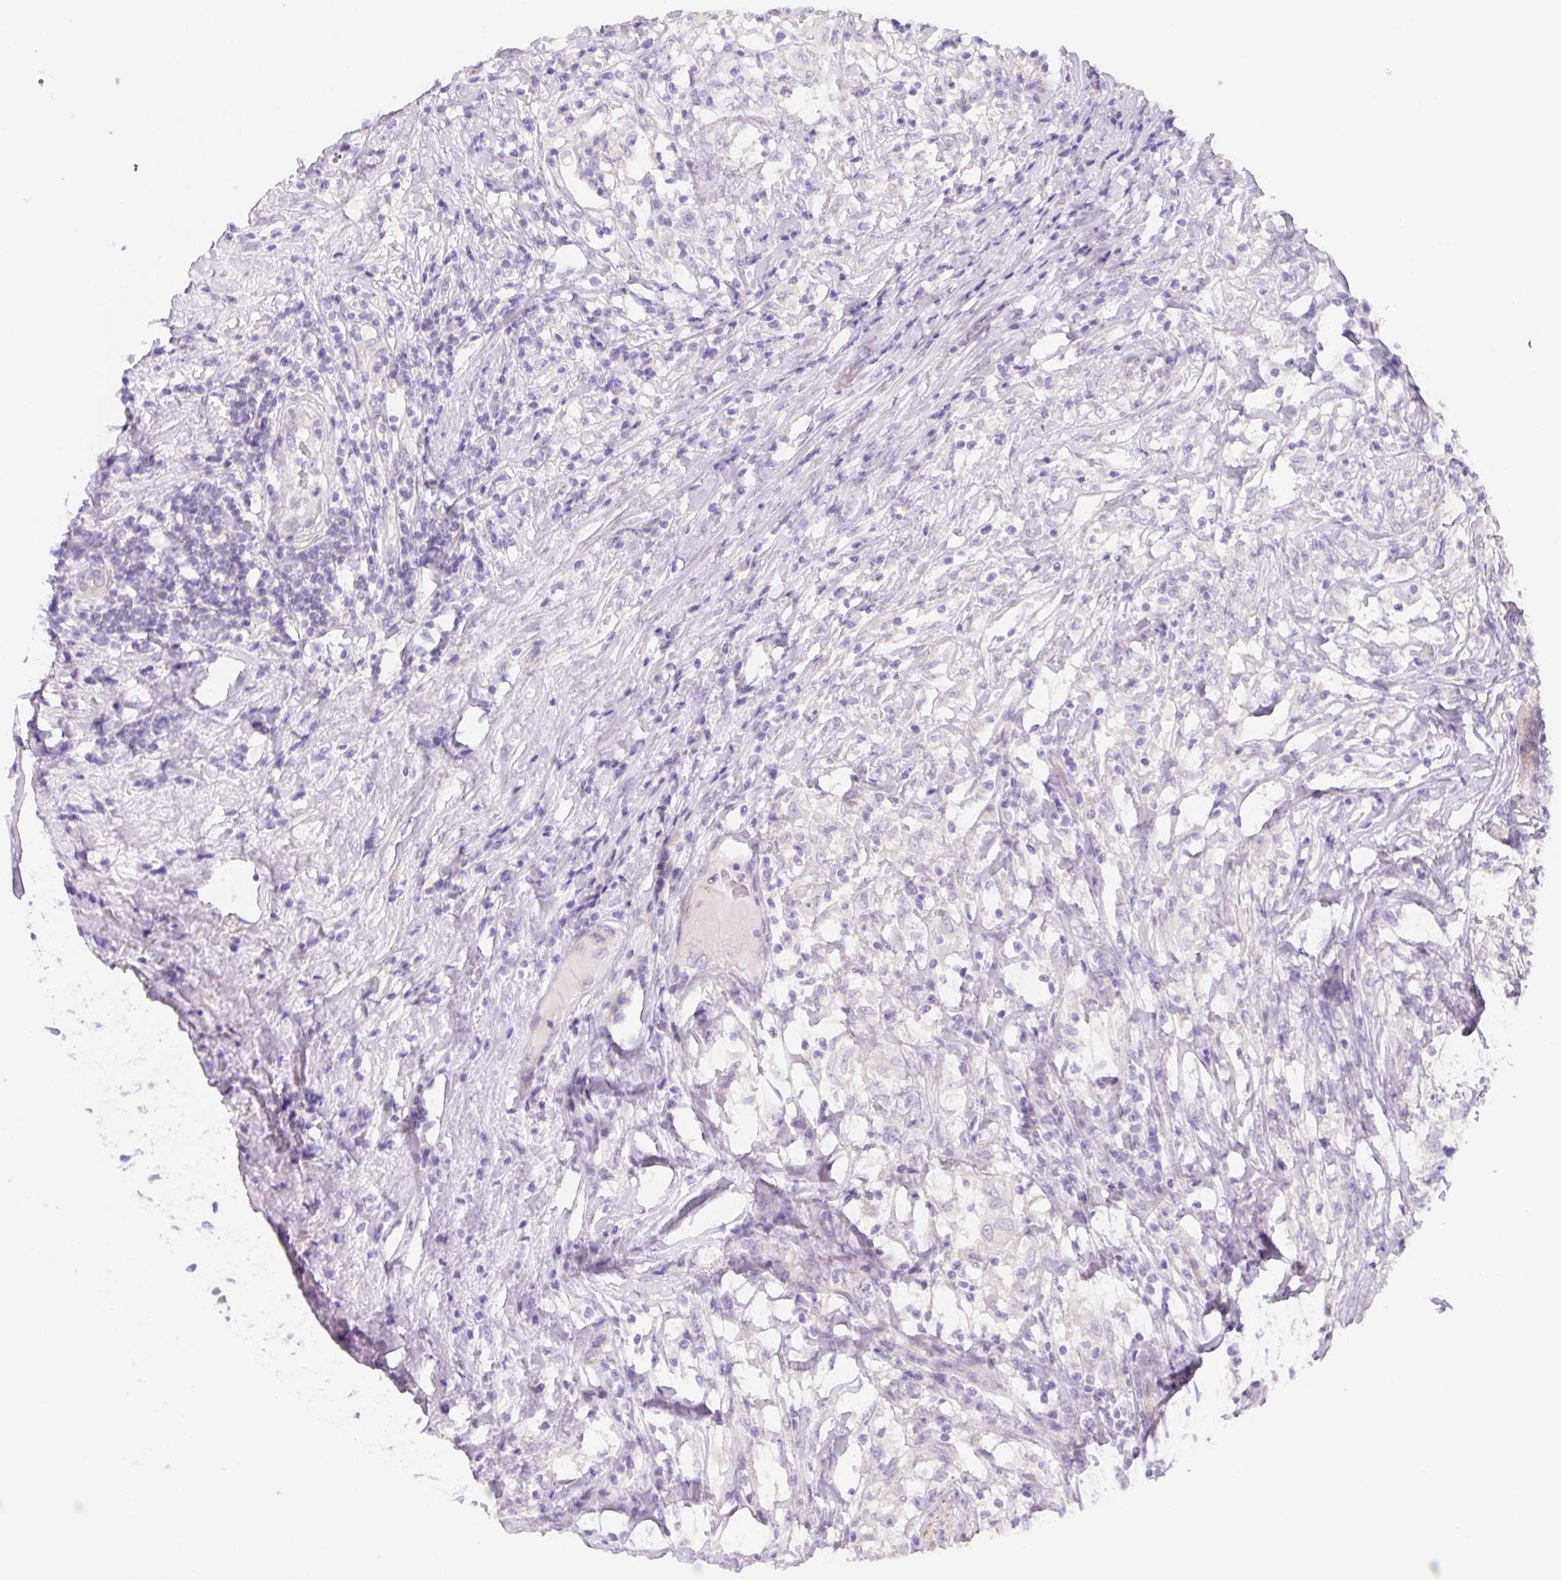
{"staining": {"intensity": "negative", "quantity": "none", "location": "none"}, "tissue": "testis cancer", "cell_type": "Tumor cells", "image_type": "cancer", "snomed": [{"axis": "morphology", "description": "Seminoma, NOS"}, {"axis": "topography", "description": "Testis"}], "caption": "Immunohistochemistry (IHC) photomicrograph of testis cancer stained for a protein (brown), which reveals no expression in tumor cells. (Brightfield microscopy of DAB (3,3'-diaminobenzidine) IHC at high magnification).", "gene": "CTNND2", "patient": {"sex": "male", "age": 46}}